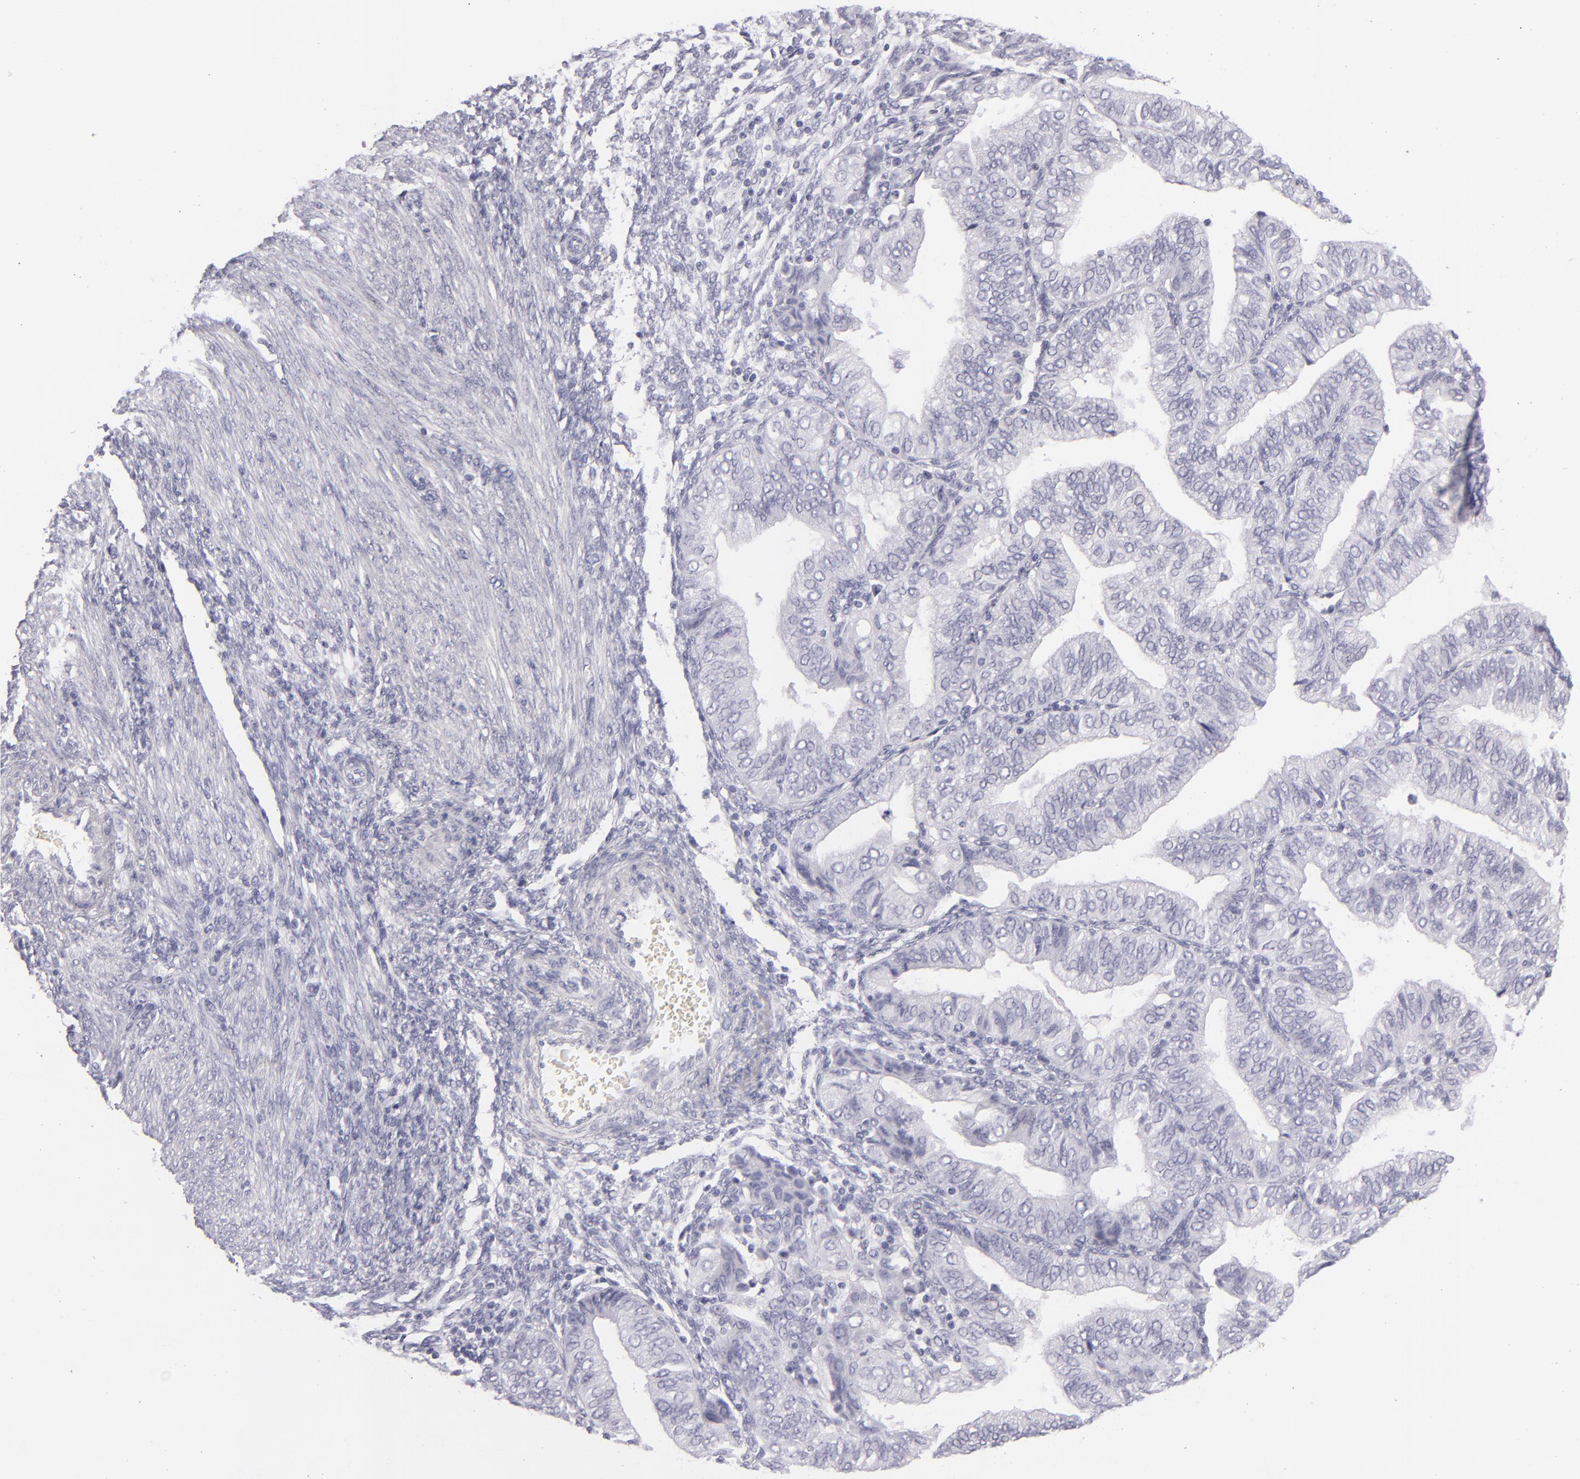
{"staining": {"intensity": "negative", "quantity": "none", "location": "none"}, "tissue": "endometrial cancer", "cell_type": "Tumor cells", "image_type": "cancer", "snomed": [{"axis": "morphology", "description": "Adenocarcinoma, NOS"}, {"axis": "topography", "description": "Endometrium"}], "caption": "Endometrial adenocarcinoma stained for a protein using immunohistochemistry demonstrates no positivity tumor cells.", "gene": "VIL1", "patient": {"sex": "female", "age": 51}}